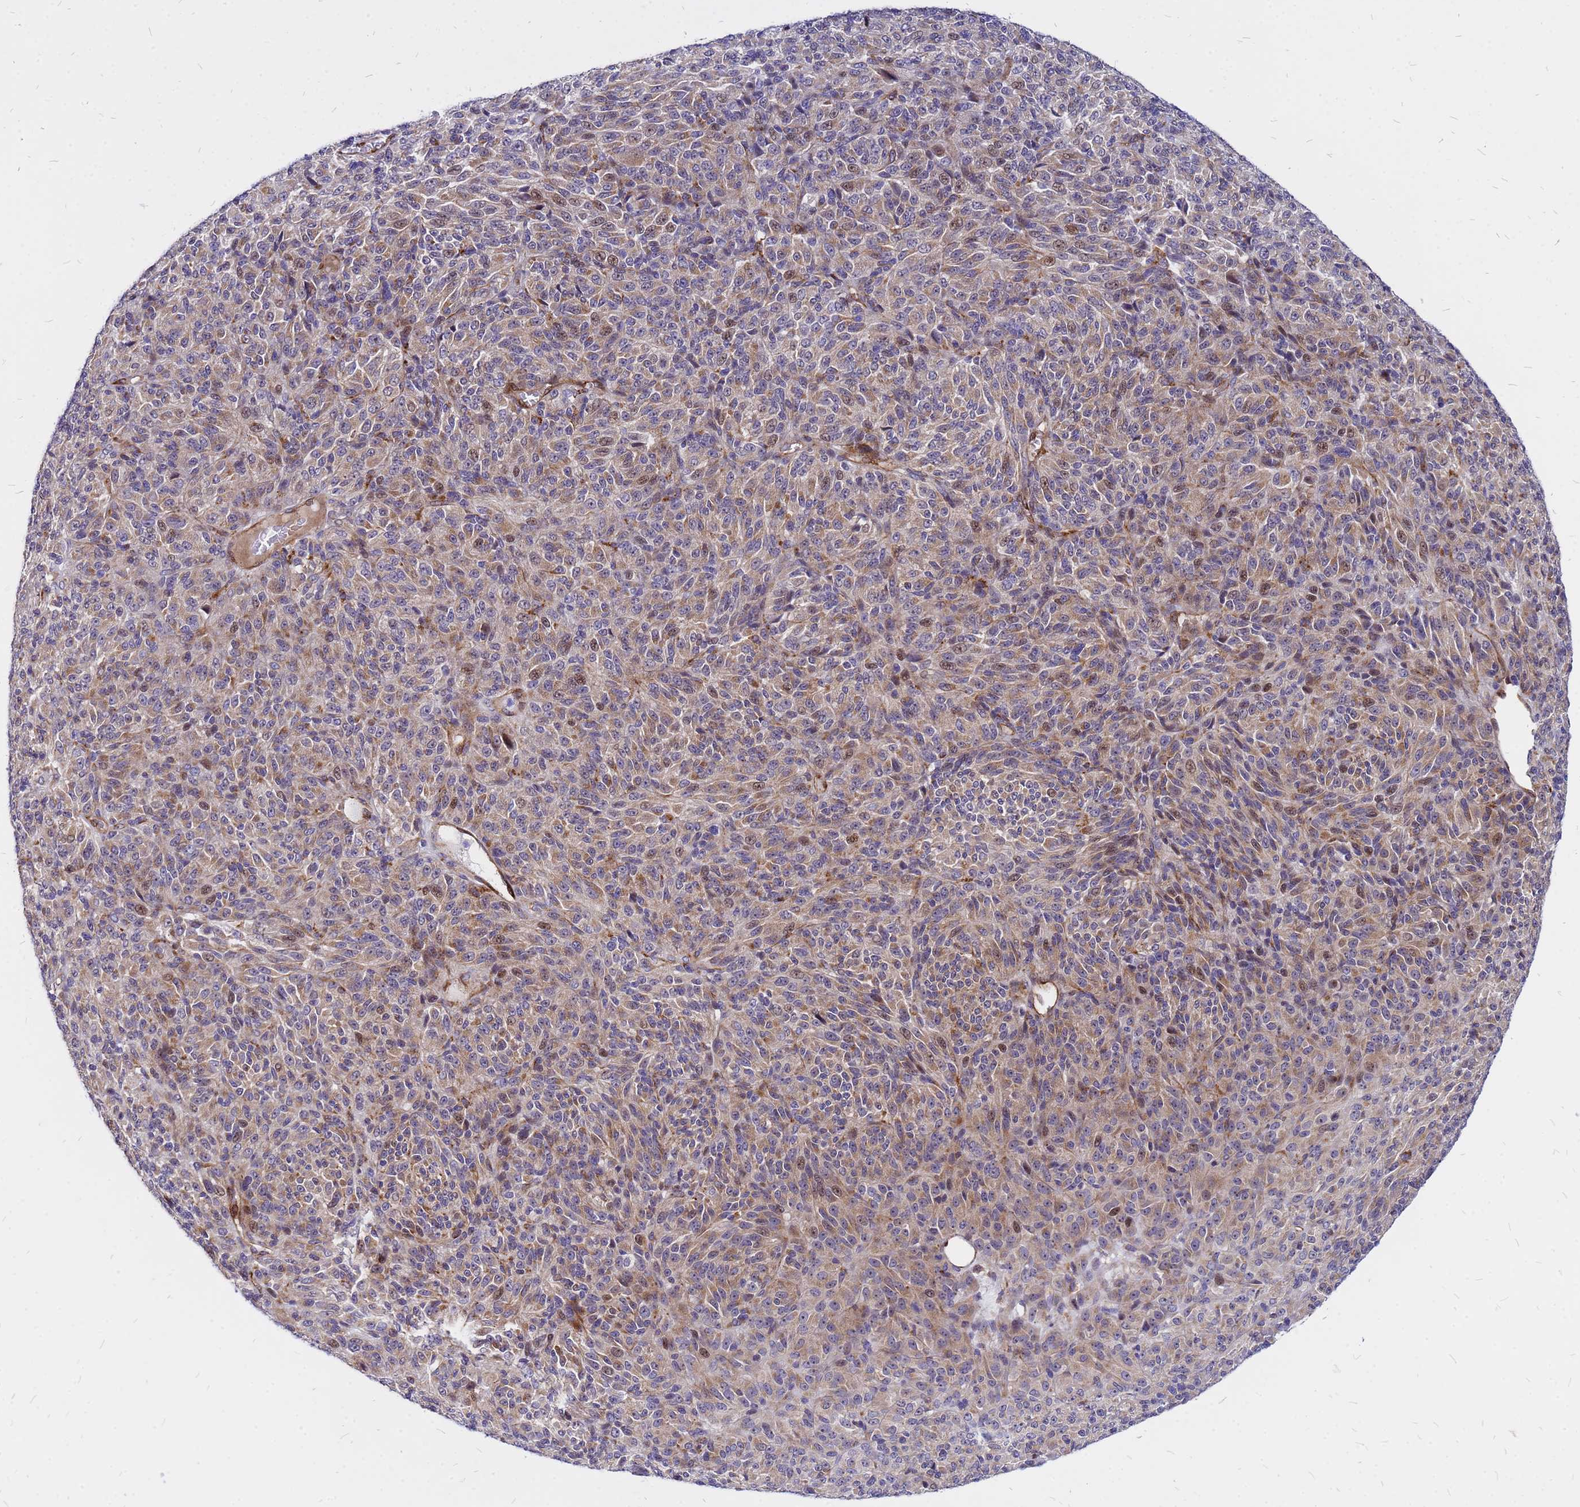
{"staining": {"intensity": "moderate", "quantity": "25%-75%", "location": "cytoplasmic/membranous,nuclear"}, "tissue": "melanoma", "cell_type": "Tumor cells", "image_type": "cancer", "snomed": [{"axis": "morphology", "description": "Malignant melanoma, Metastatic site"}, {"axis": "topography", "description": "Brain"}], "caption": "Immunohistochemical staining of human melanoma exhibits medium levels of moderate cytoplasmic/membranous and nuclear positivity in about 25%-75% of tumor cells. (IHC, brightfield microscopy, high magnification).", "gene": "NOSTRIN", "patient": {"sex": "female", "age": 56}}